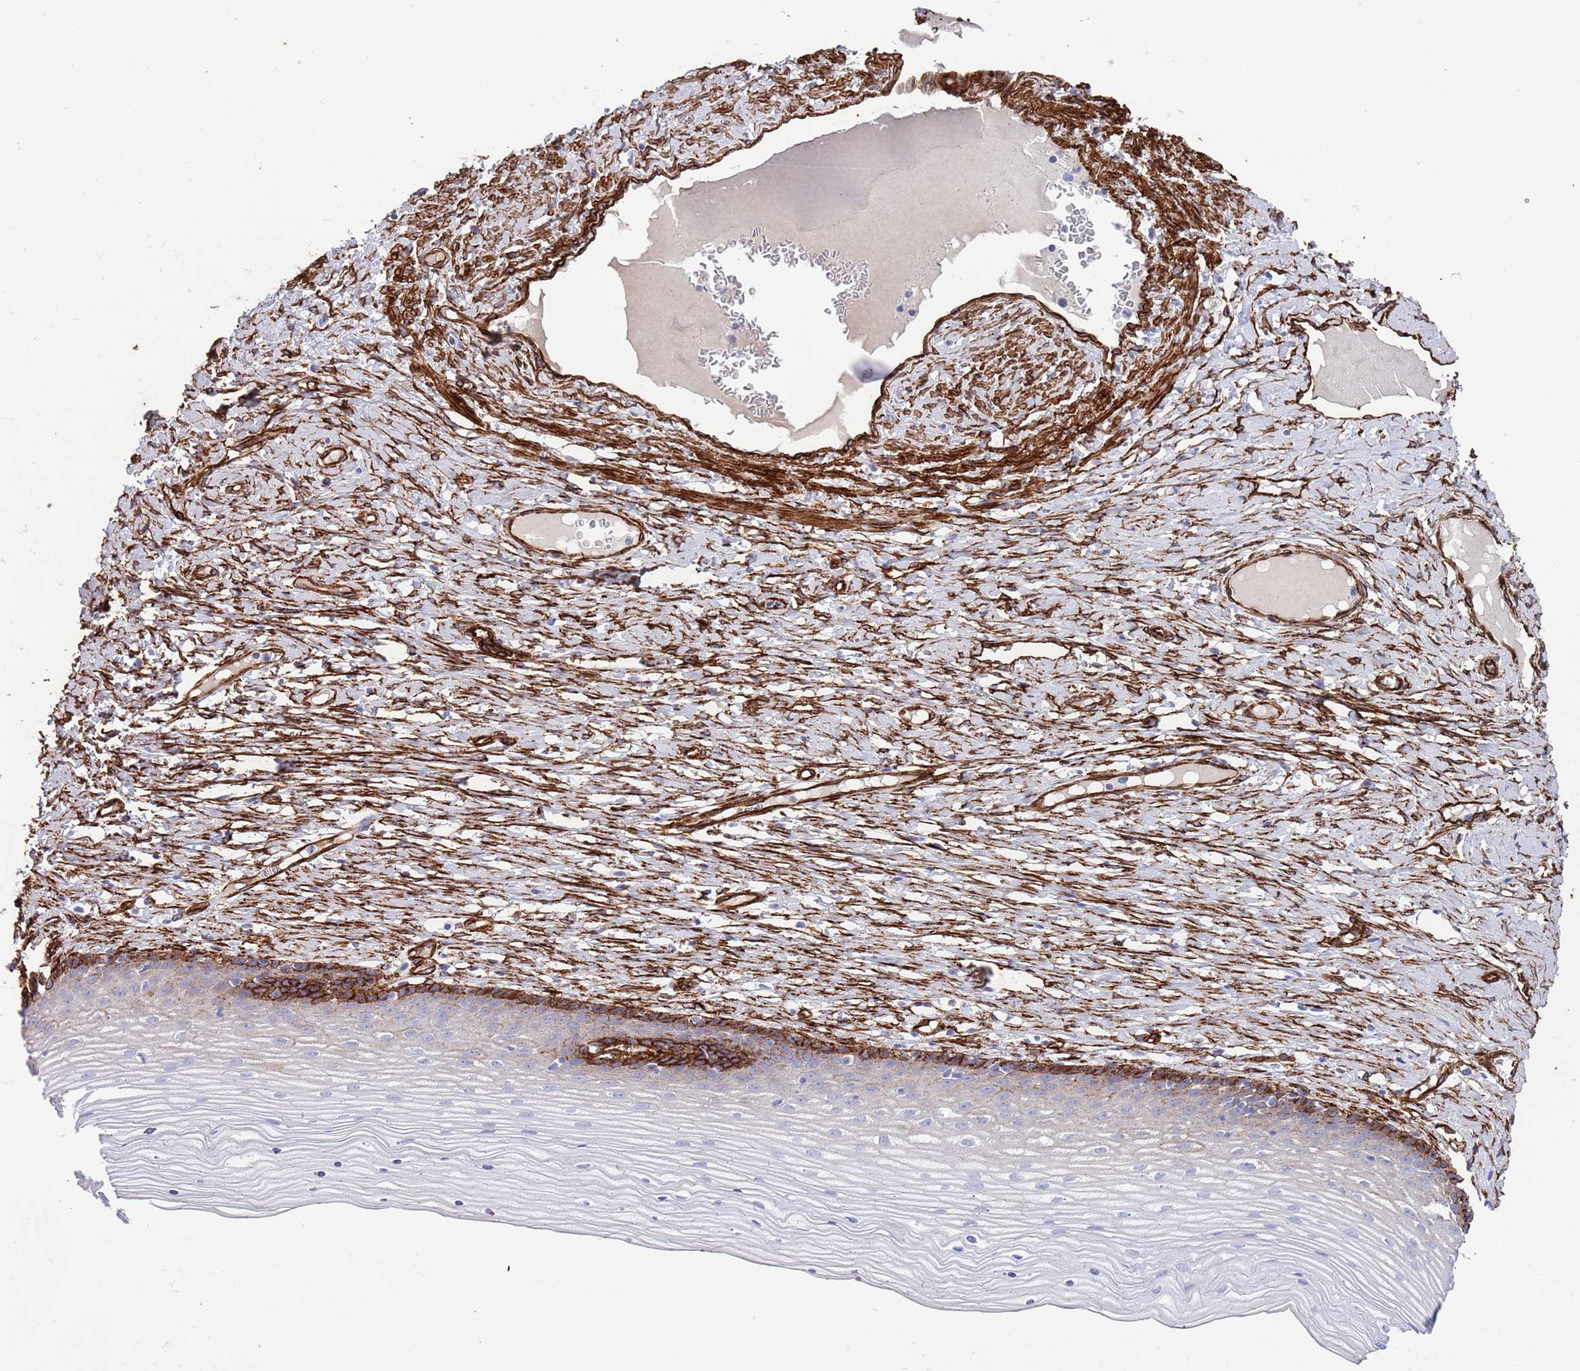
{"staining": {"intensity": "moderate", "quantity": "<25%", "location": "cytoplasmic/membranous"}, "tissue": "cervix", "cell_type": "Glandular cells", "image_type": "normal", "snomed": [{"axis": "morphology", "description": "Normal tissue, NOS"}, {"axis": "topography", "description": "Cervix"}], "caption": "Immunohistochemistry (DAB (3,3'-diaminobenzidine)) staining of benign human cervix shows moderate cytoplasmic/membranous protein expression in about <25% of glandular cells.", "gene": "CAV2", "patient": {"sex": "female", "age": 42}}